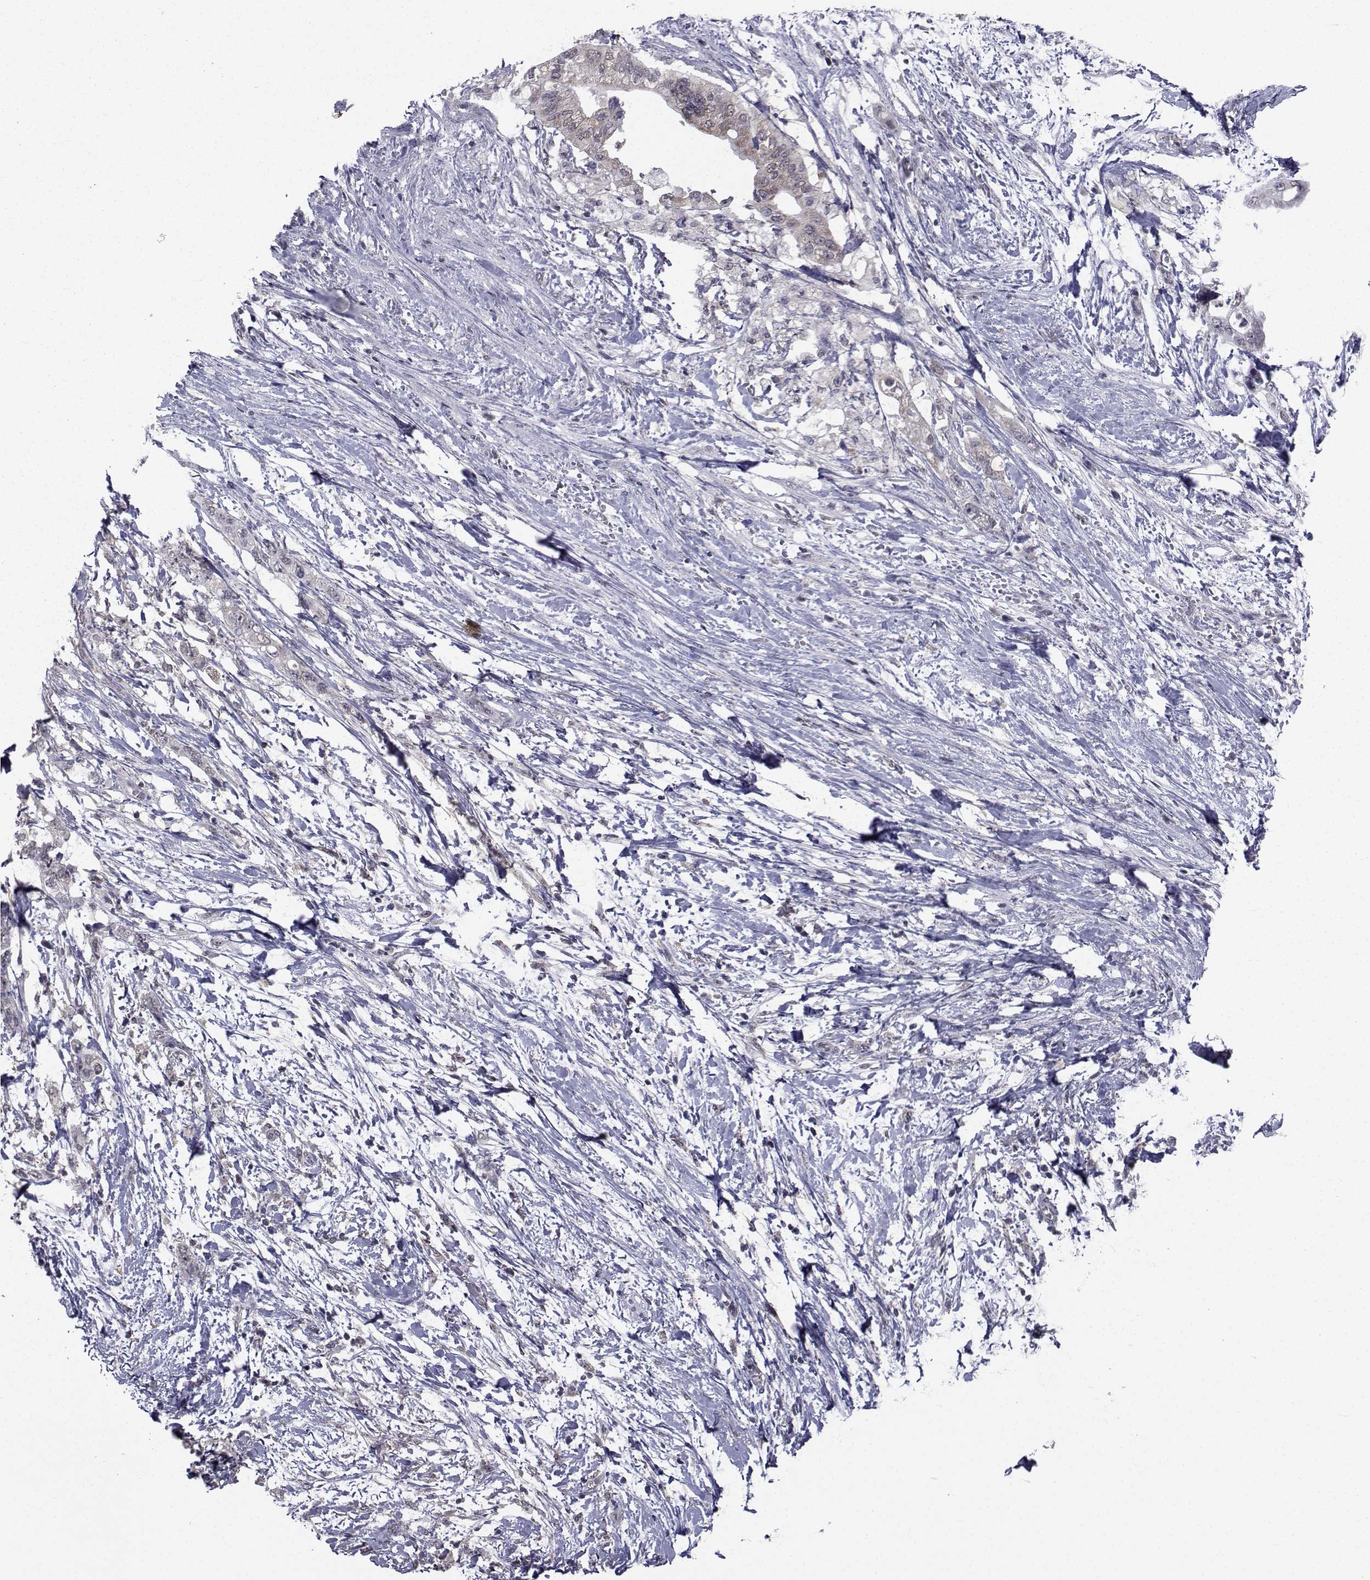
{"staining": {"intensity": "moderate", "quantity": "25%-75%", "location": "cytoplasmic/membranous"}, "tissue": "pancreatic cancer", "cell_type": "Tumor cells", "image_type": "cancer", "snomed": [{"axis": "morphology", "description": "Adenocarcinoma, NOS"}, {"axis": "topography", "description": "Pancreas"}], "caption": "Tumor cells demonstrate medium levels of moderate cytoplasmic/membranous expression in about 25%-75% of cells in pancreatic cancer (adenocarcinoma).", "gene": "CYP2S1", "patient": {"sex": "female", "age": 72}}